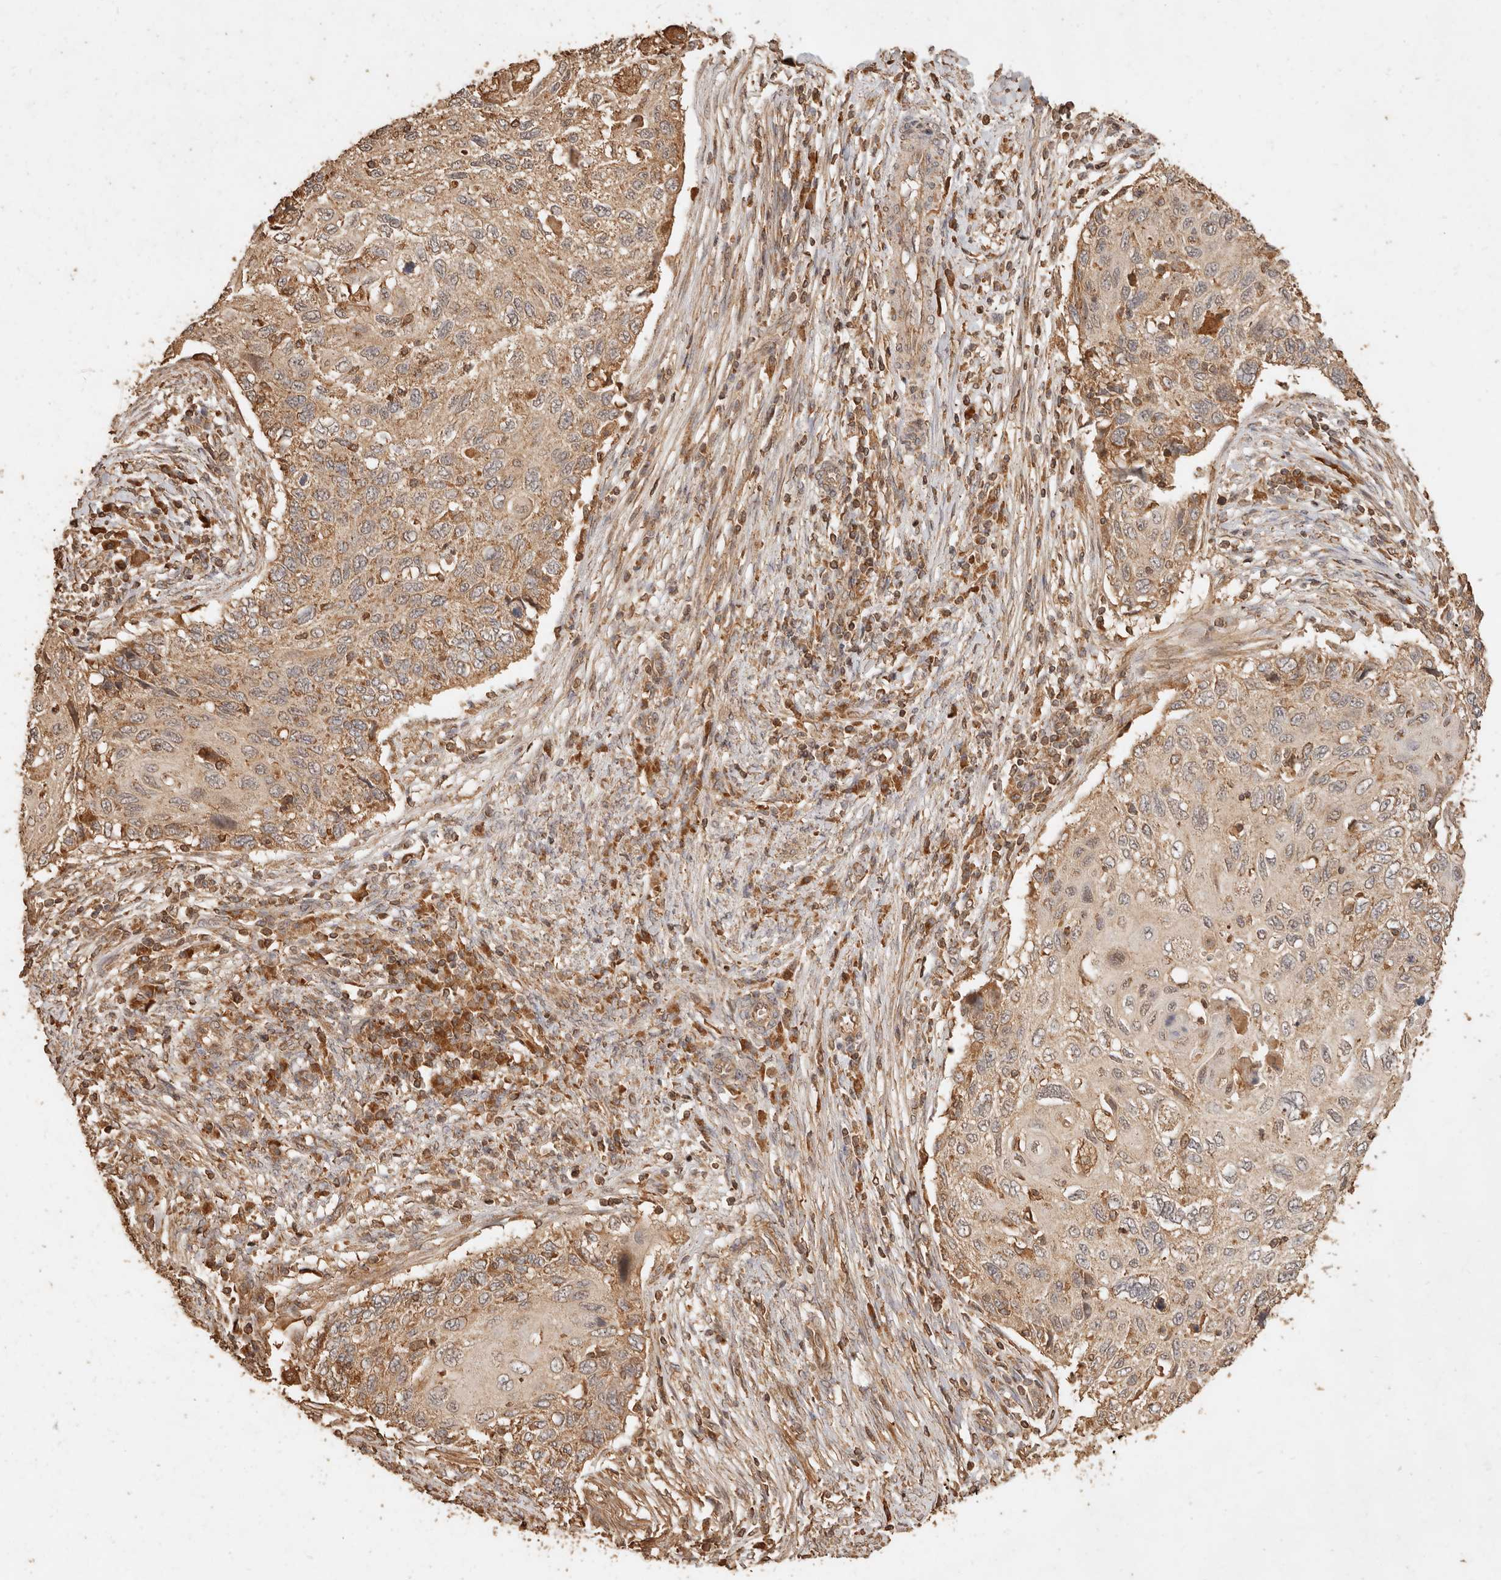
{"staining": {"intensity": "moderate", "quantity": "25%-75%", "location": "cytoplasmic/membranous"}, "tissue": "cervical cancer", "cell_type": "Tumor cells", "image_type": "cancer", "snomed": [{"axis": "morphology", "description": "Squamous cell carcinoma, NOS"}, {"axis": "topography", "description": "Cervix"}], "caption": "Tumor cells reveal medium levels of moderate cytoplasmic/membranous expression in approximately 25%-75% of cells in cervical cancer (squamous cell carcinoma).", "gene": "FAM180B", "patient": {"sex": "female", "age": 70}}